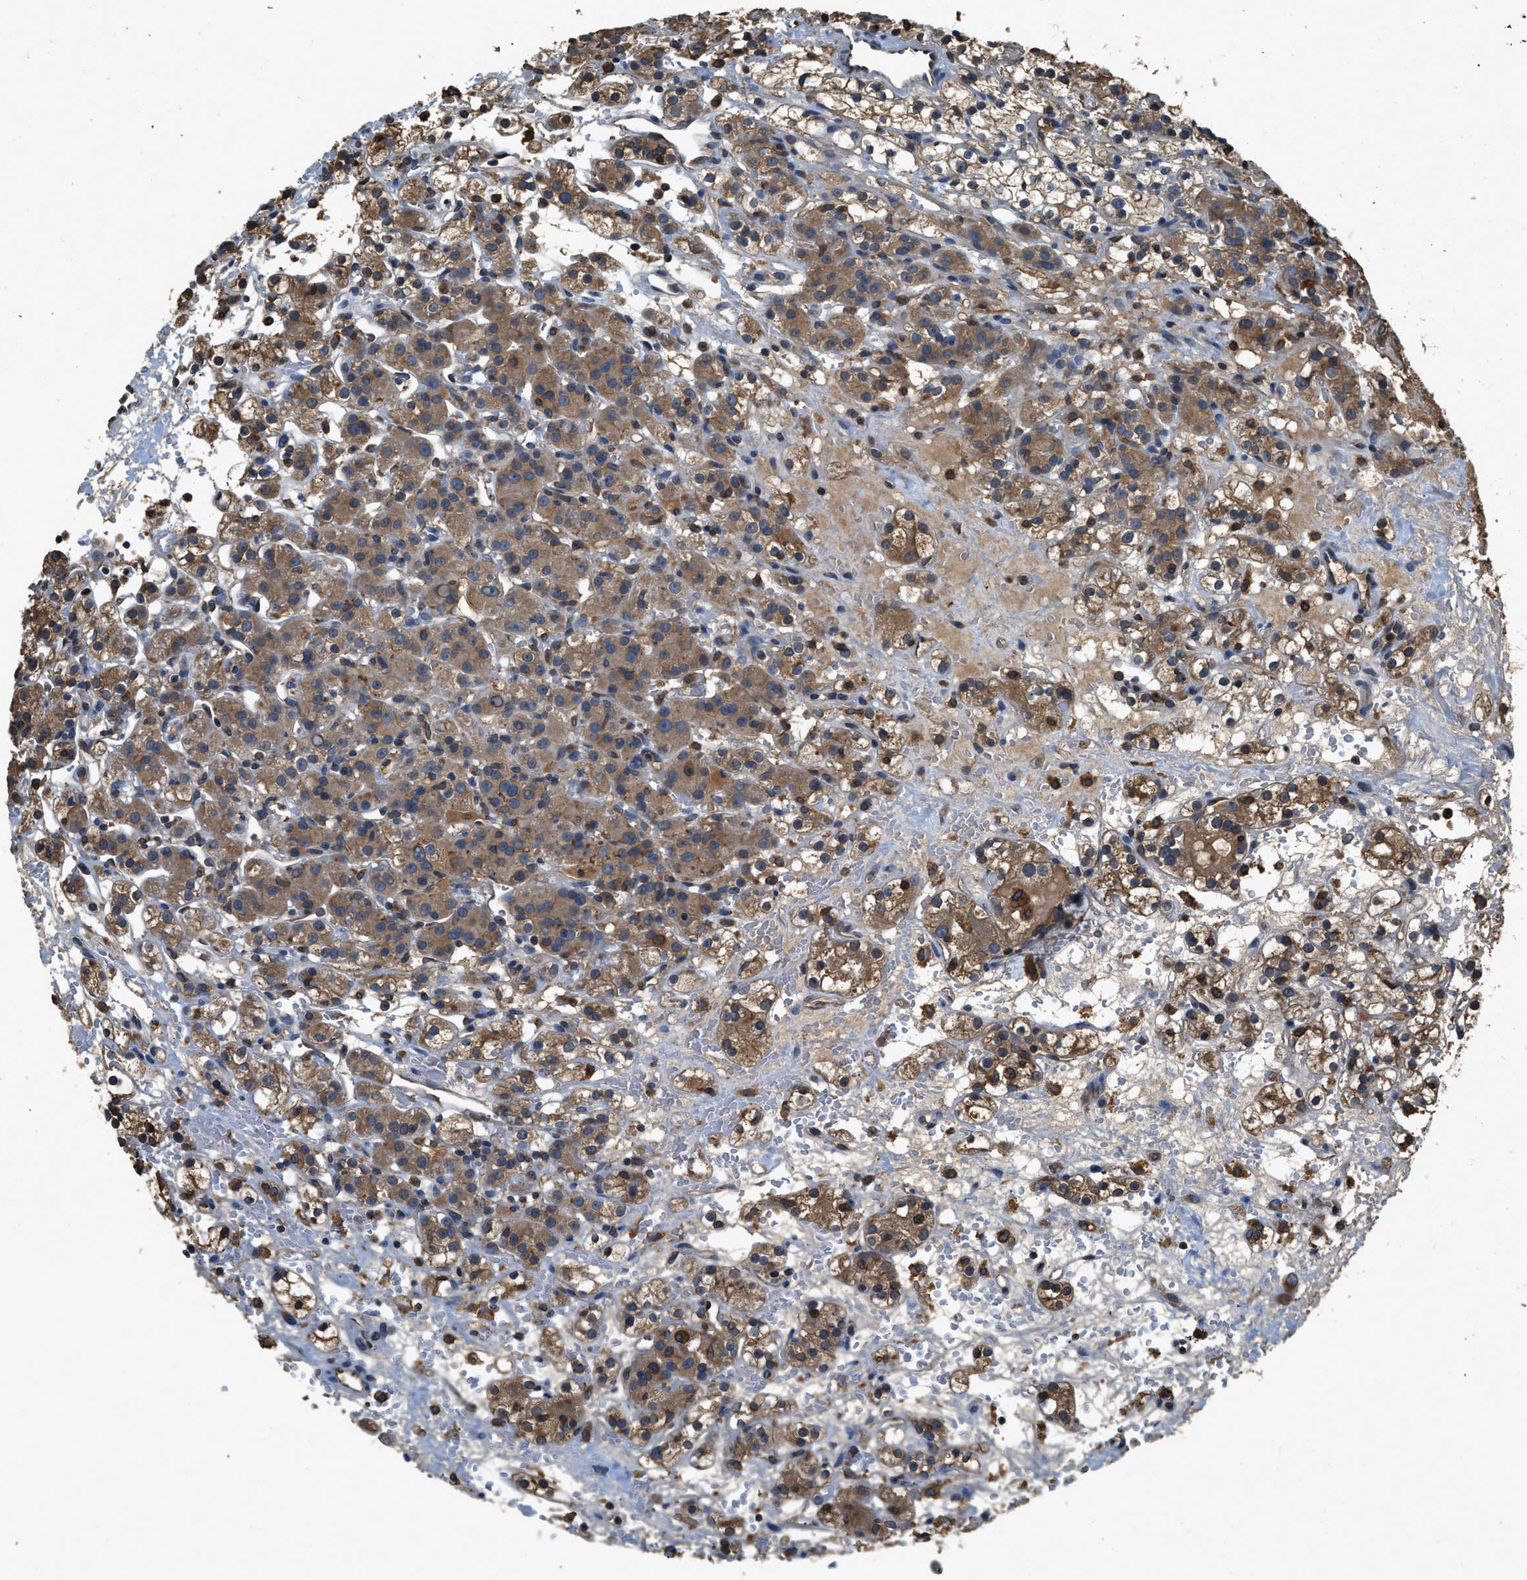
{"staining": {"intensity": "moderate", "quantity": ">75%", "location": "cytoplasmic/membranous"}, "tissue": "renal cancer", "cell_type": "Tumor cells", "image_type": "cancer", "snomed": [{"axis": "morphology", "description": "Adenocarcinoma, NOS"}, {"axis": "topography", "description": "Kidney"}], "caption": "Immunohistochemical staining of human adenocarcinoma (renal) shows medium levels of moderate cytoplasmic/membranous expression in about >75% of tumor cells.", "gene": "BCAP31", "patient": {"sex": "male", "age": 61}}